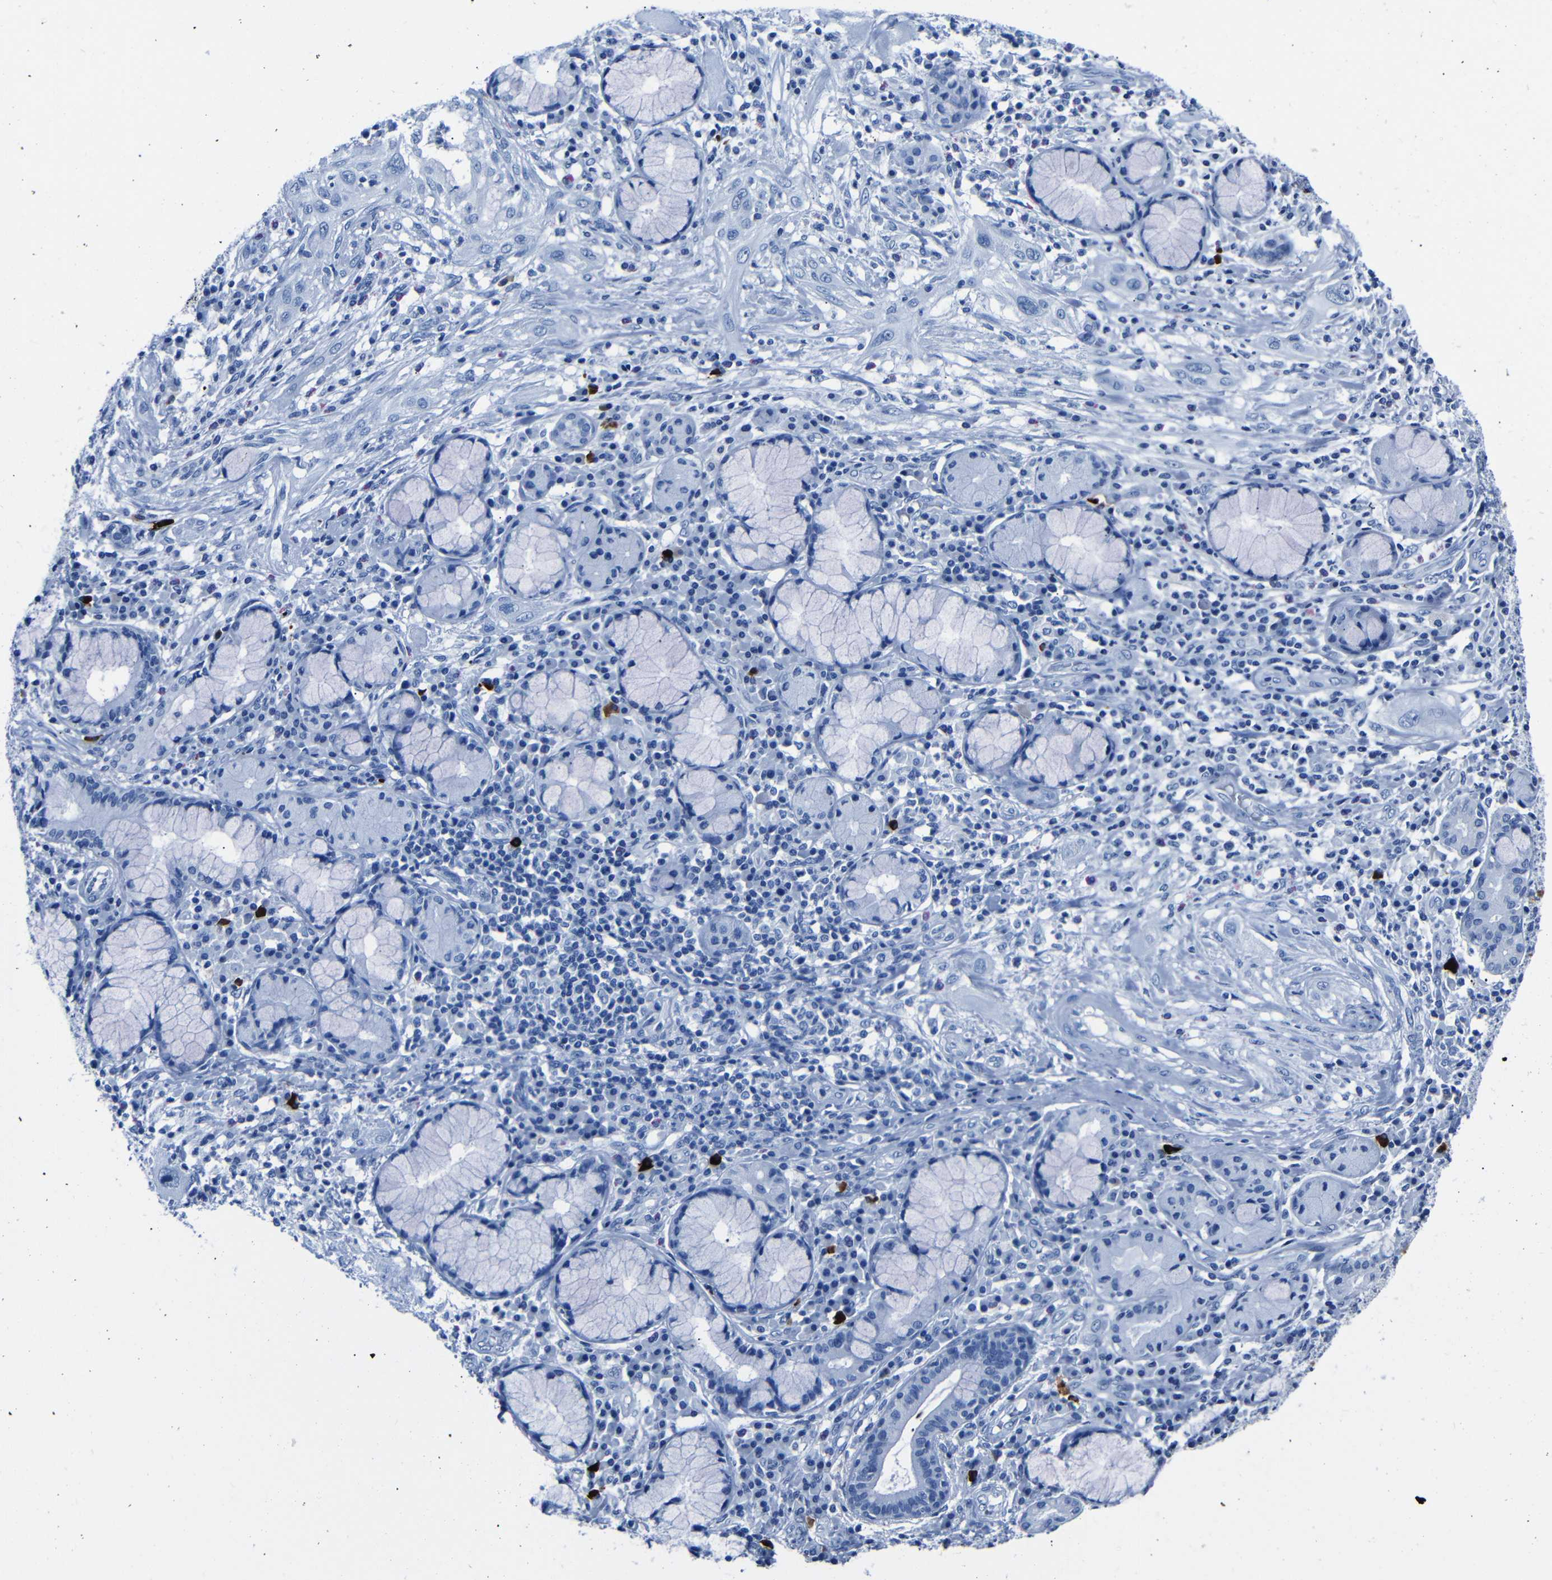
{"staining": {"intensity": "negative", "quantity": "none", "location": "none"}, "tissue": "lung cancer", "cell_type": "Tumor cells", "image_type": "cancer", "snomed": [{"axis": "morphology", "description": "Squamous cell carcinoma, NOS"}, {"axis": "topography", "description": "Lung"}], "caption": "An image of human lung squamous cell carcinoma is negative for staining in tumor cells. (DAB (3,3'-diaminobenzidine) immunohistochemistry (IHC) visualized using brightfield microscopy, high magnification).", "gene": "CLDN11", "patient": {"sex": "female", "age": 47}}